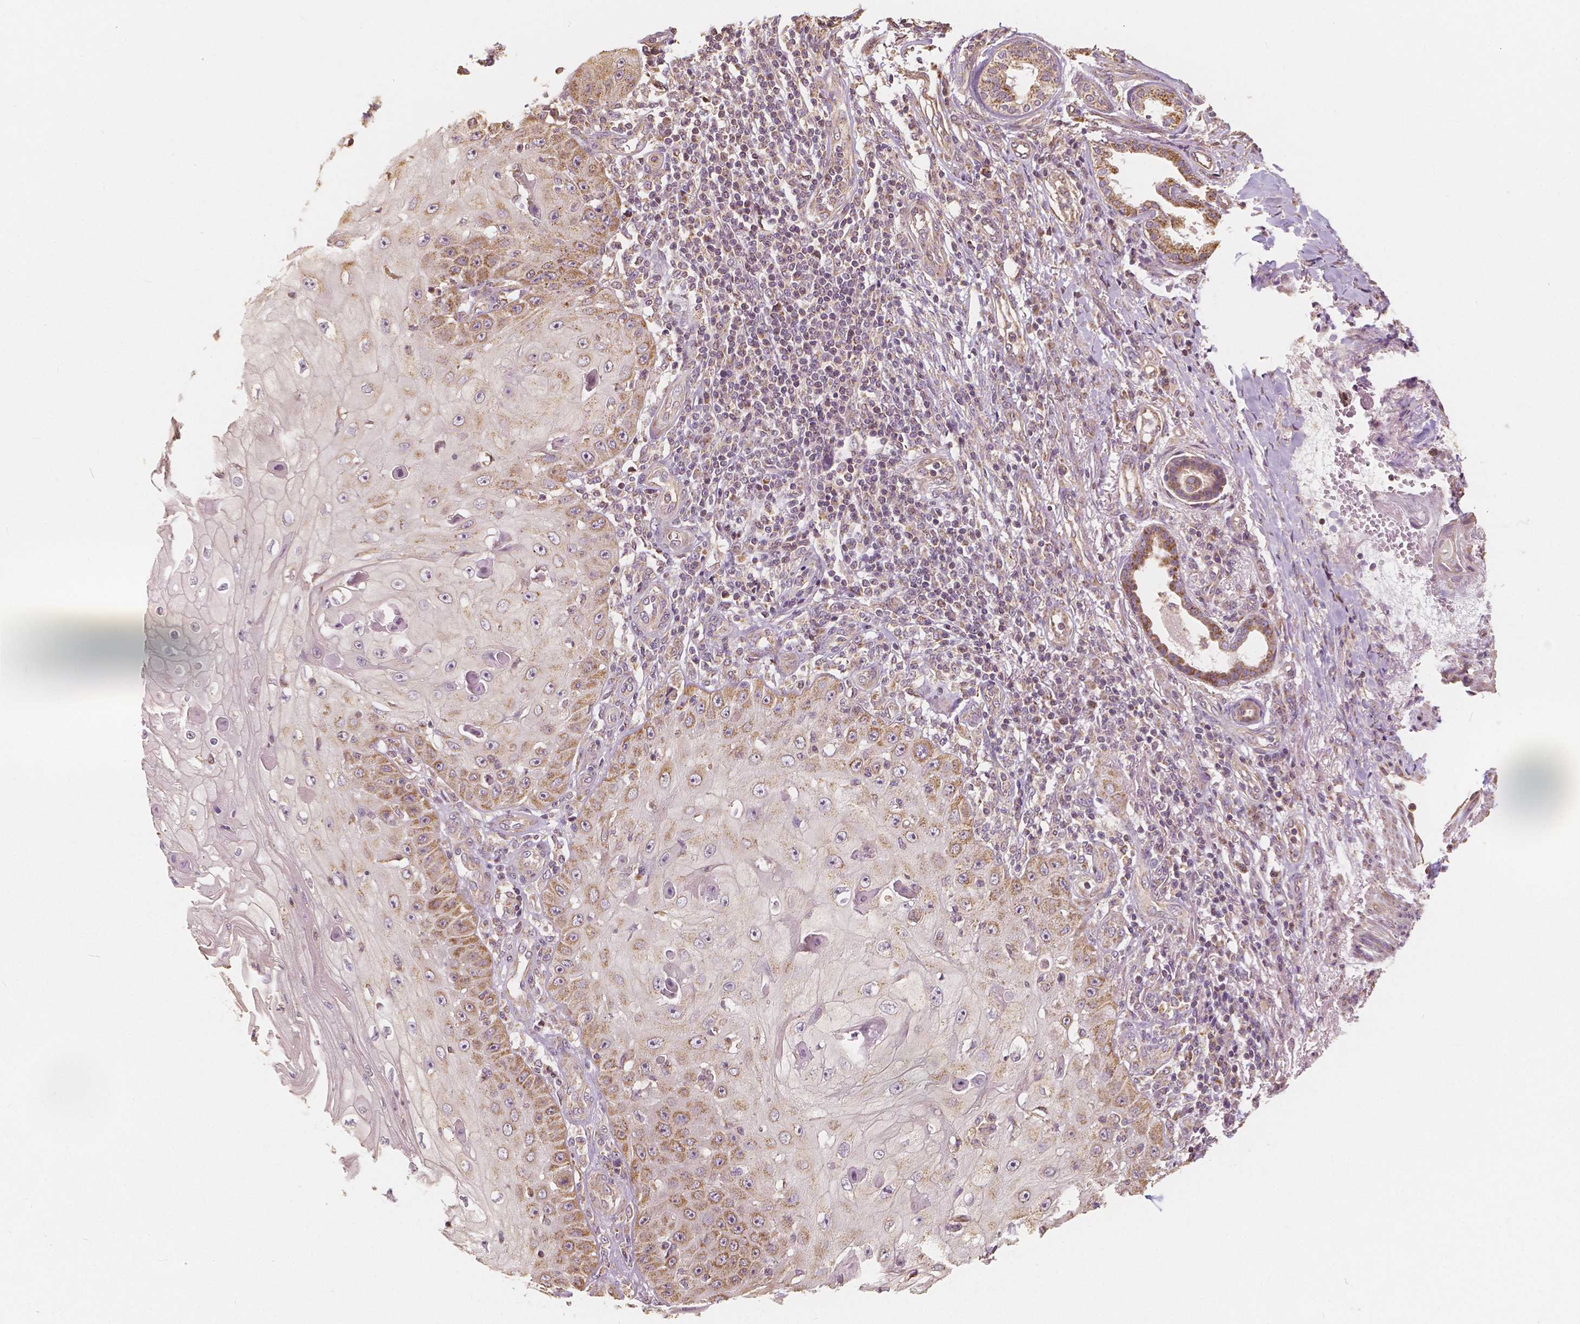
{"staining": {"intensity": "moderate", "quantity": "25%-75%", "location": "cytoplasmic/membranous"}, "tissue": "skin cancer", "cell_type": "Tumor cells", "image_type": "cancer", "snomed": [{"axis": "morphology", "description": "Squamous cell carcinoma, NOS"}, {"axis": "topography", "description": "Skin"}], "caption": "The histopathology image exhibits a brown stain indicating the presence of a protein in the cytoplasmic/membranous of tumor cells in skin cancer.", "gene": "PEX26", "patient": {"sex": "male", "age": 70}}